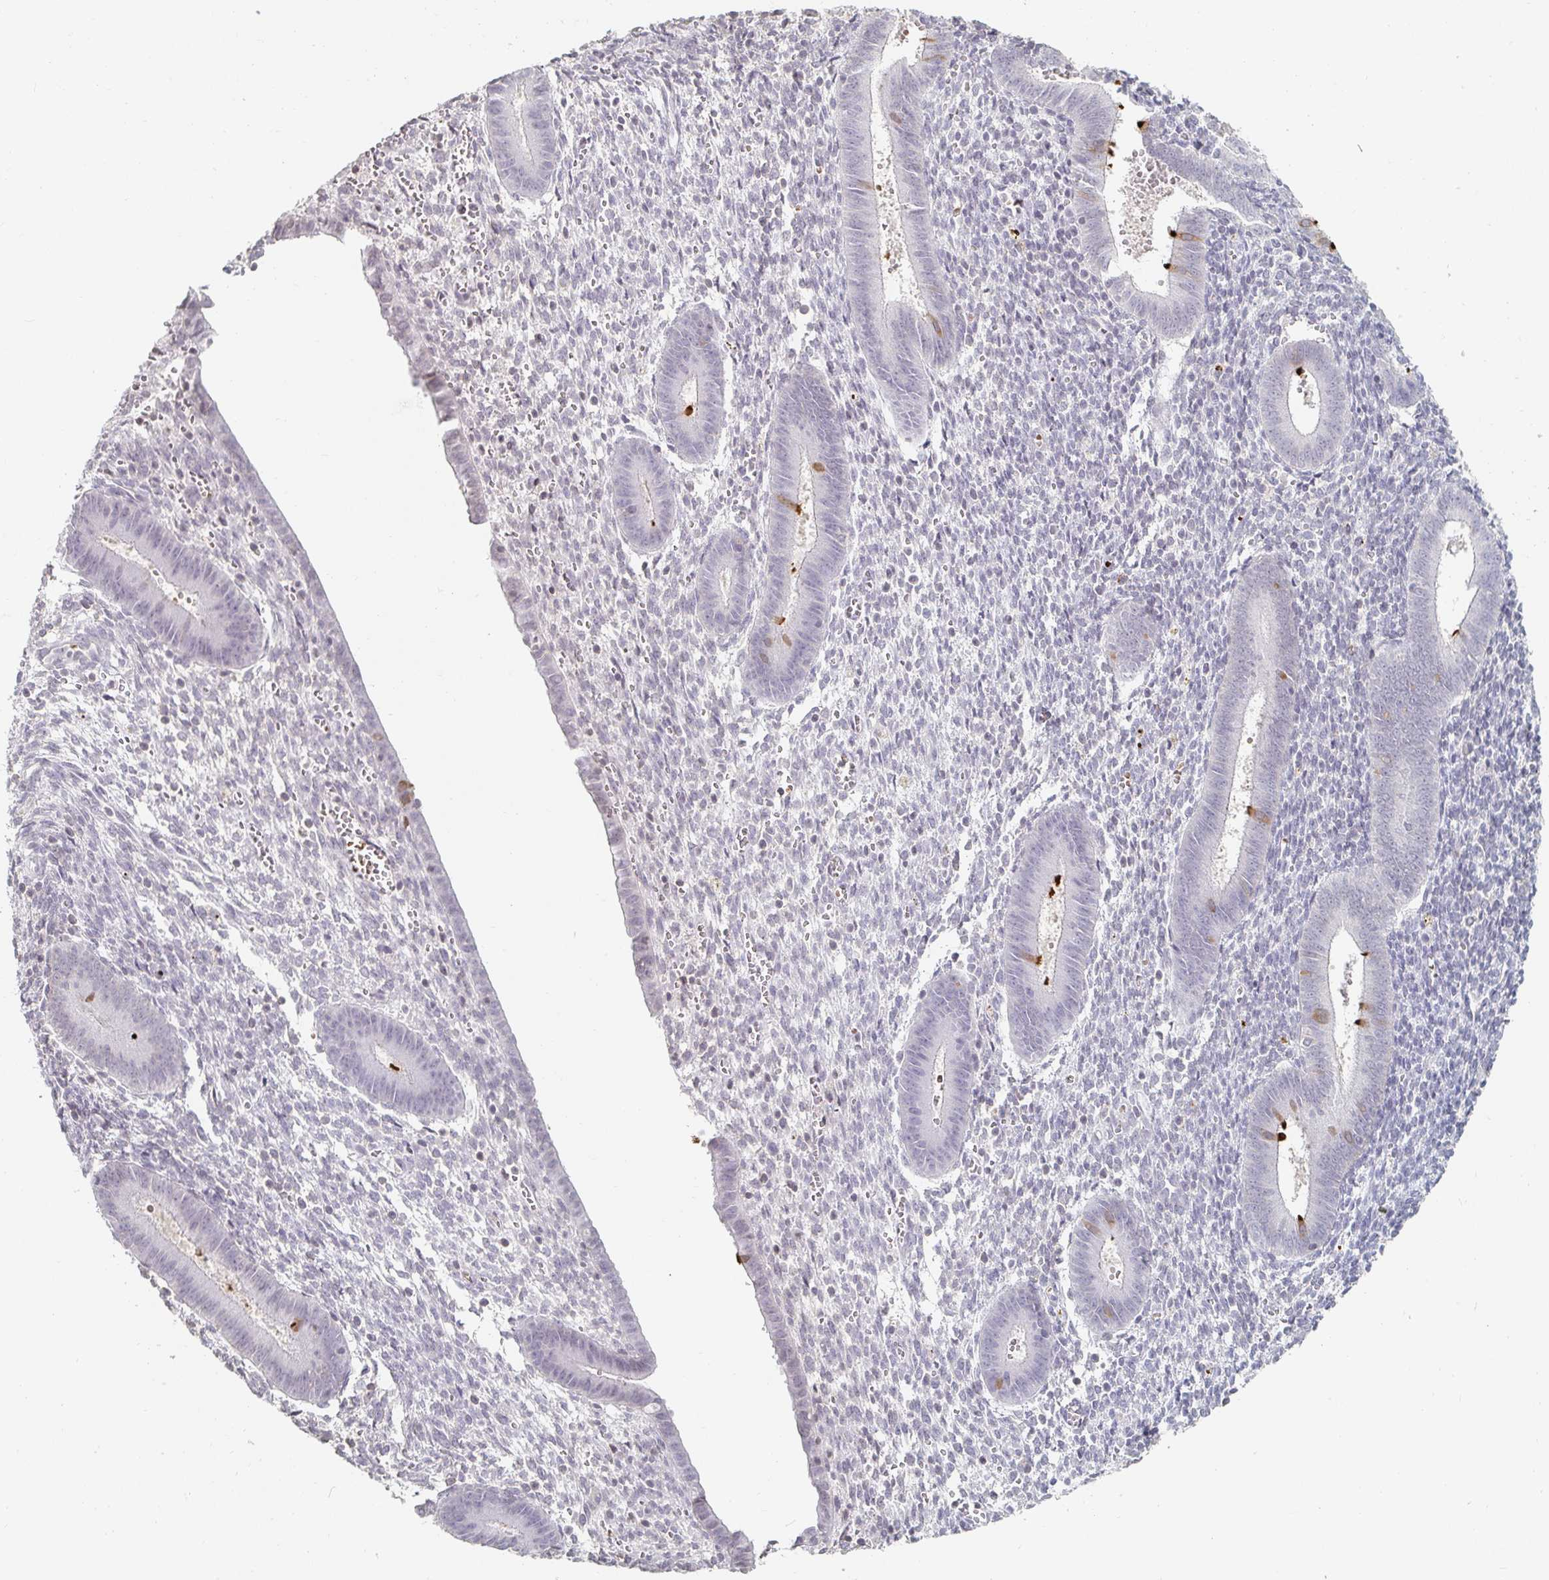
{"staining": {"intensity": "negative", "quantity": "none", "location": "none"}, "tissue": "endometrium", "cell_type": "Cells in endometrial stroma", "image_type": "normal", "snomed": [{"axis": "morphology", "description": "Normal tissue, NOS"}, {"axis": "topography", "description": "Endometrium"}], "caption": "Endometrium stained for a protein using IHC reveals no staining cells in endometrial stroma.", "gene": "NME9", "patient": {"sex": "female", "age": 25}}